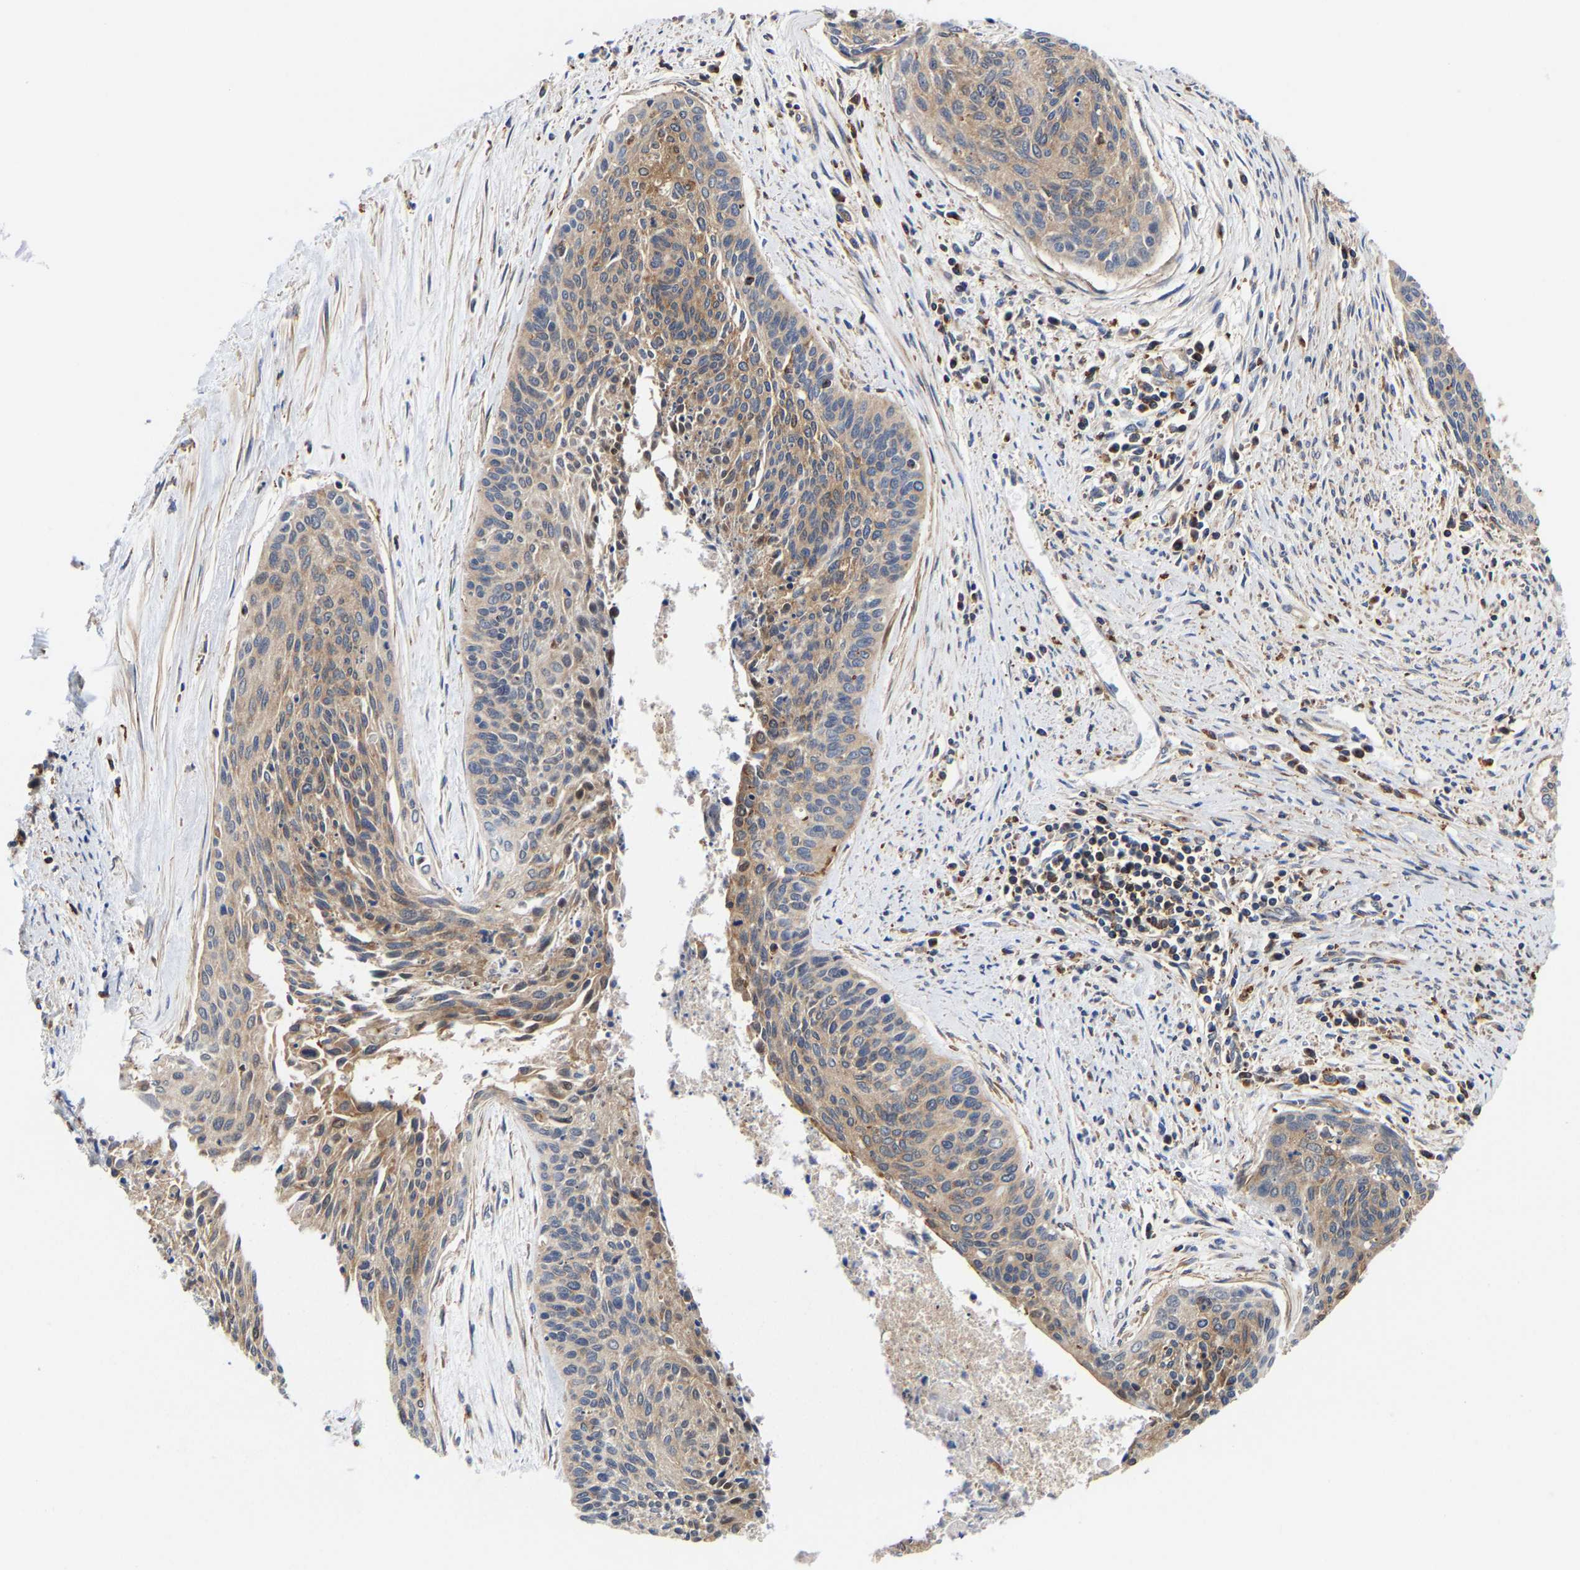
{"staining": {"intensity": "moderate", "quantity": ">75%", "location": "cytoplasmic/membranous"}, "tissue": "cervical cancer", "cell_type": "Tumor cells", "image_type": "cancer", "snomed": [{"axis": "morphology", "description": "Squamous cell carcinoma, NOS"}, {"axis": "topography", "description": "Cervix"}], "caption": "Cervical squamous cell carcinoma was stained to show a protein in brown. There is medium levels of moderate cytoplasmic/membranous positivity in about >75% of tumor cells. (Stains: DAB (3,3'-diaminobenzidine) in brown, nuclei in blue, Microscopy: brightfield microscopy at high magnification).", "gene": "PFKFB3", "patient": {"sex": "female", "age": 55}}